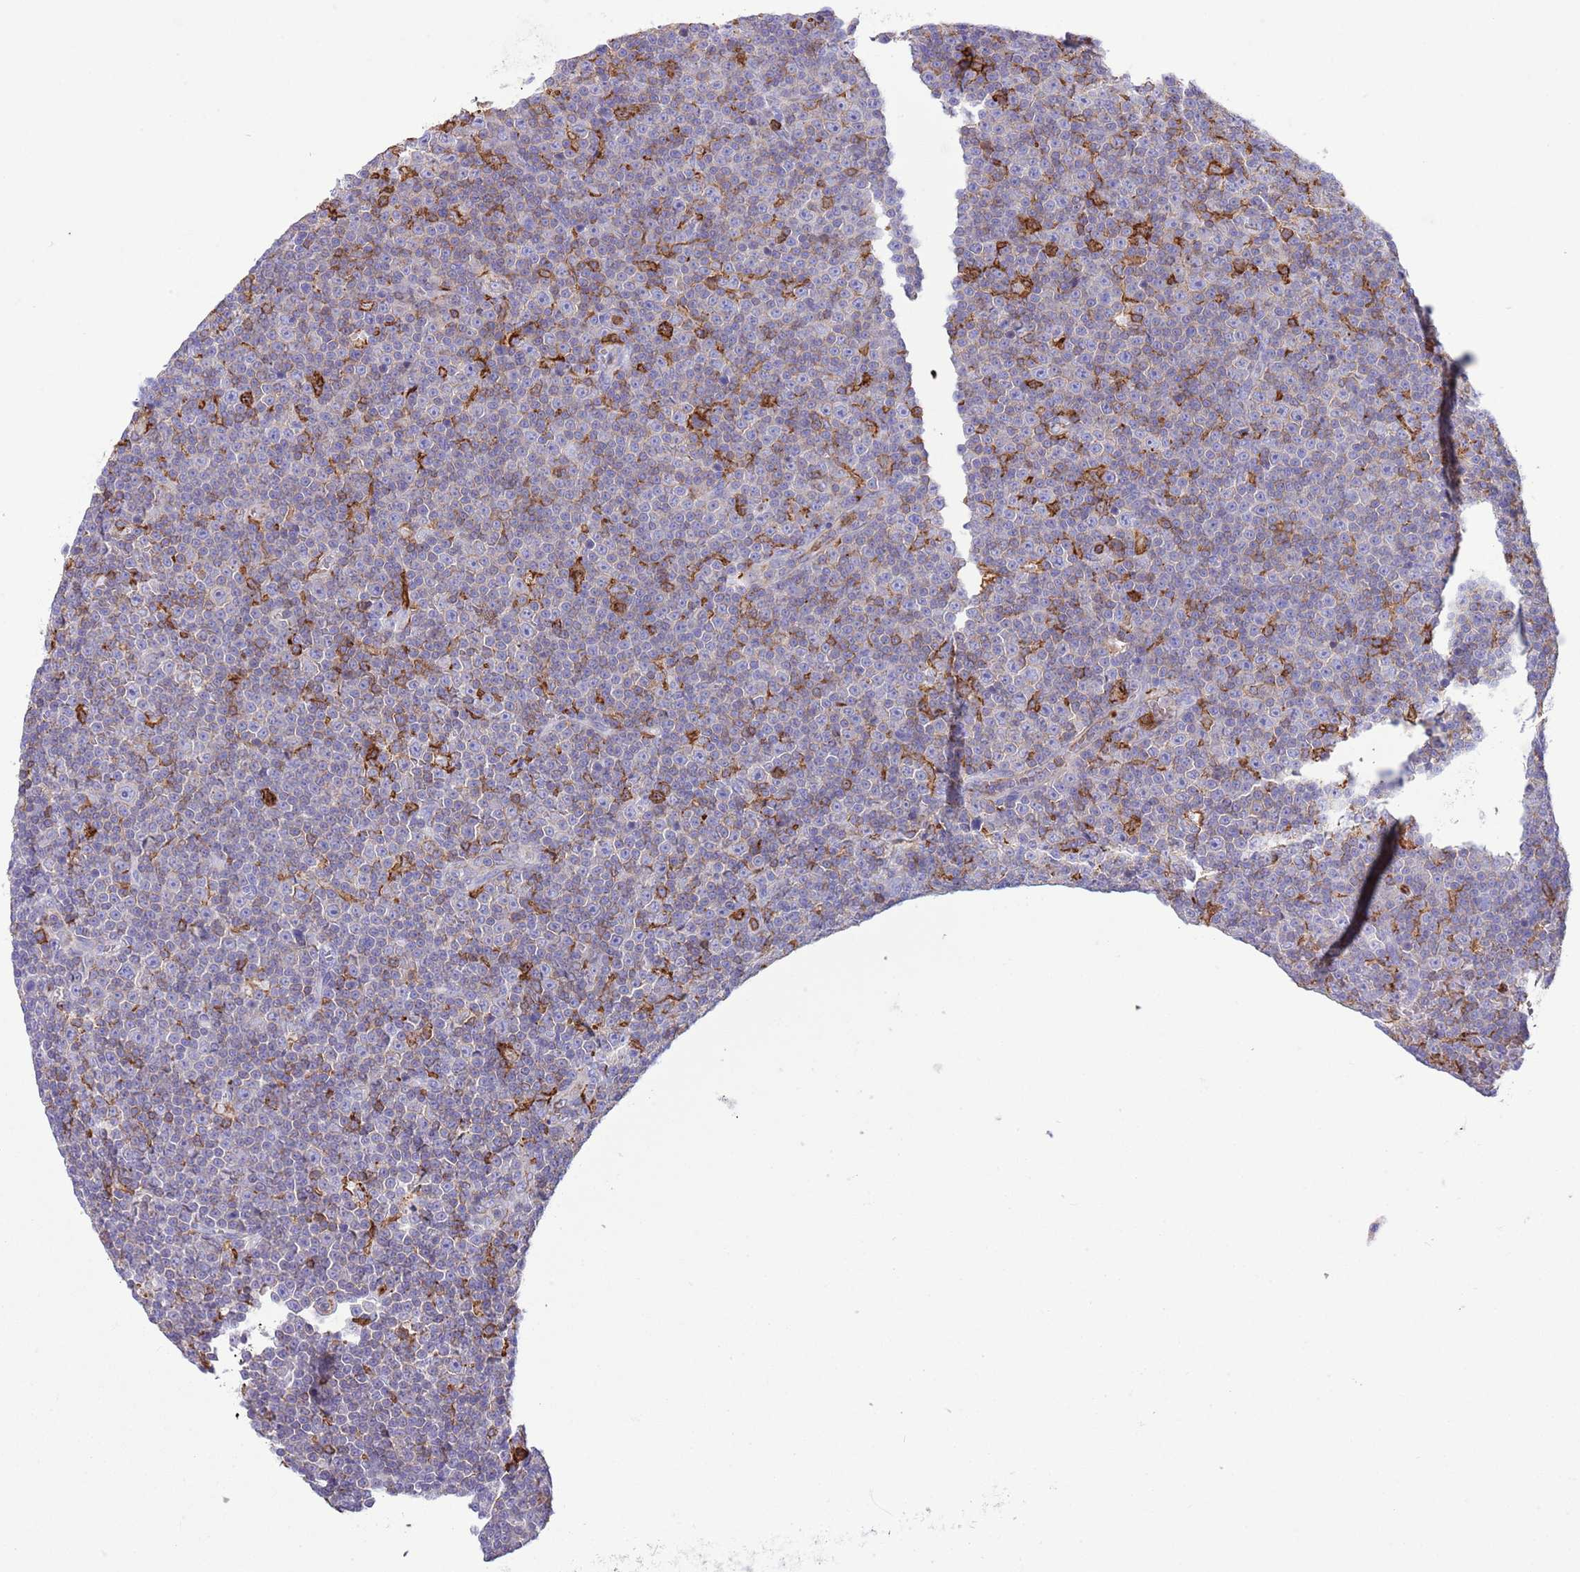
{"staining": {"intensity": "negative", "quantity": "none", "location": "none"}, "tissue": "lymphoma", "cell_type": "Tumor cells", "image_type": "cancer", "snomed": [{"axis": "morphology", "description": "Malignant lymphoma, non-Hodgkin's type, Low grade"}, {"axis": "topography", "description": "Lymph node"}], "caption": "IHC micrograph of neoplastic tissue: low-grade malignant lymphoma, non-Hodgkin's type stained with DAB shows no significant protein expression in tumor cells.", "gene": "EFHD2", "patient": {"sex": "female", "age": 67}}